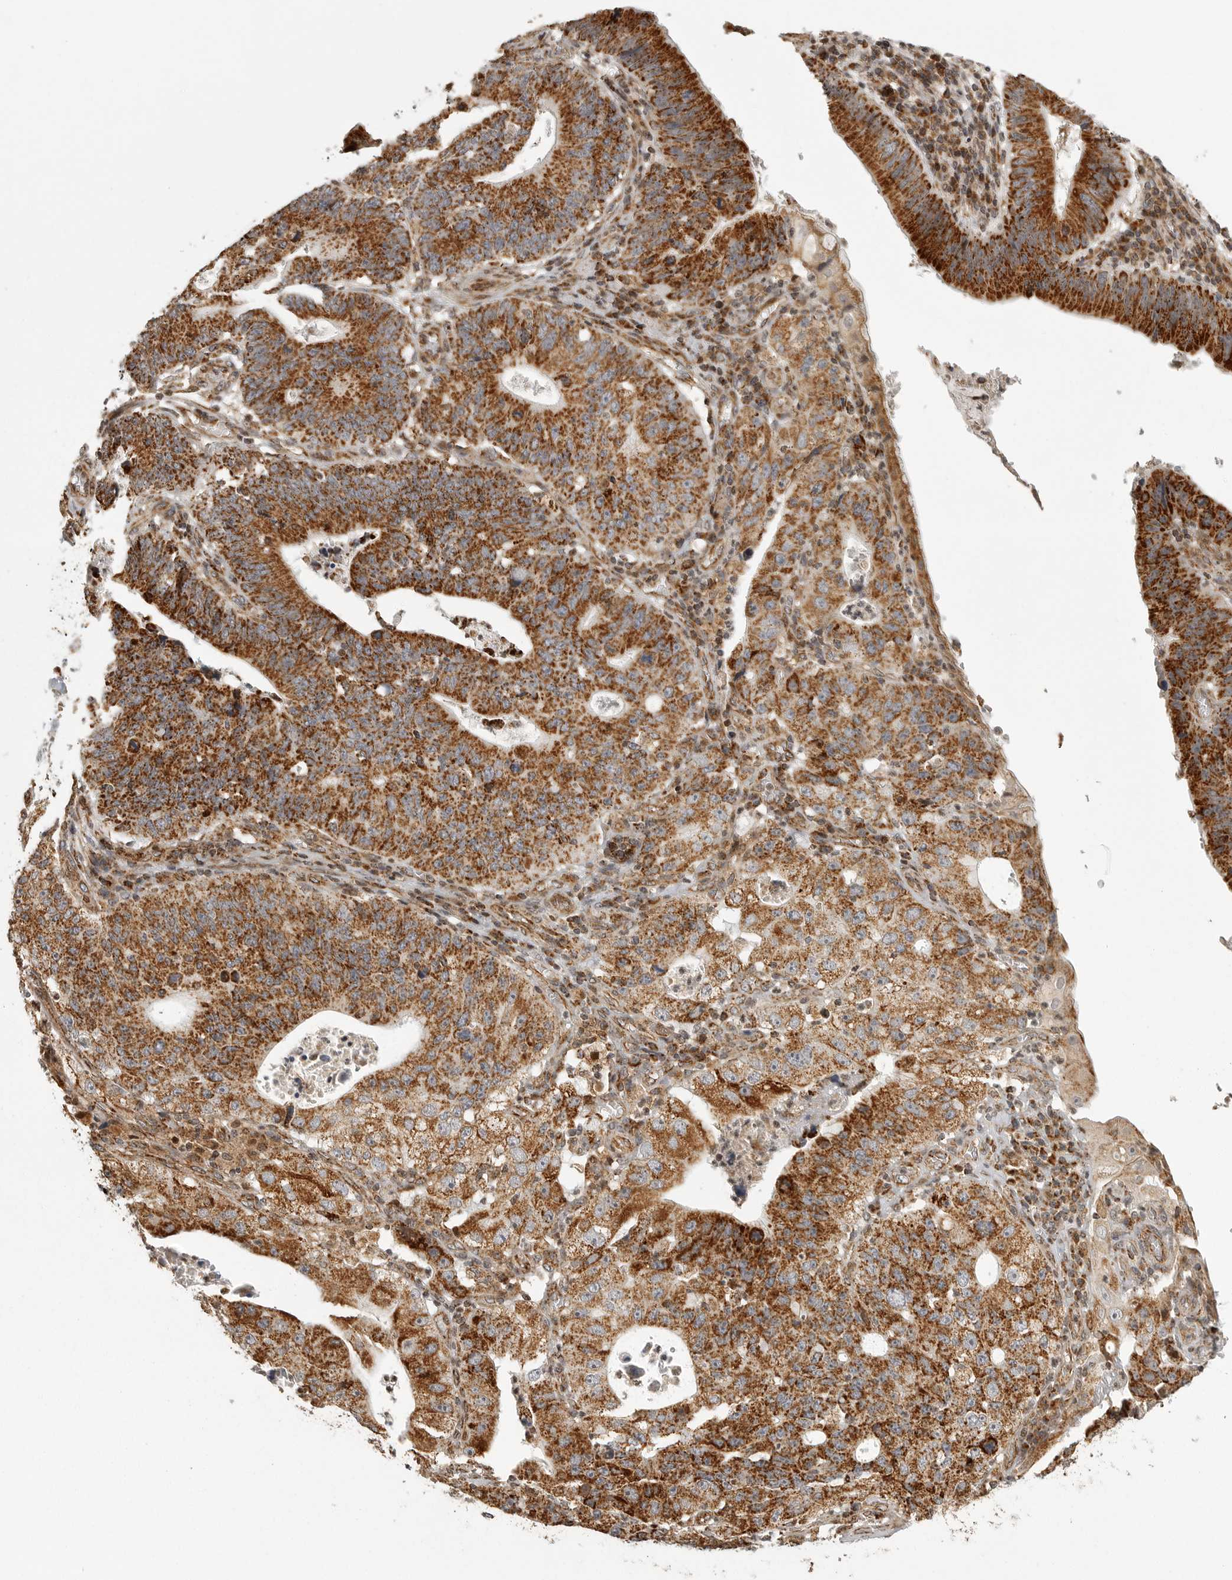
{"staining": {"intensity": "strong", "quantity": ">75%", "location": "cytoplasmic/membranous"}, "tissue": "stomach cancer", "cell_type": "Tumor cells", "image_type": "cancer", "snomed": [{"axis": "morphology", "description": "Adenocarcinoma, NOS"}, {"axis": "topography", "description": "Stomach"}], "caption": "Immunohistochemical staining of human stomach cancer (adenocarcinoma) exhibits high levels of strong cytoplasmic/membranous protein positivity in about >75% of tumor cells.", "gene": "NARS2", "patient": {"sex": "male", "age": 59}}